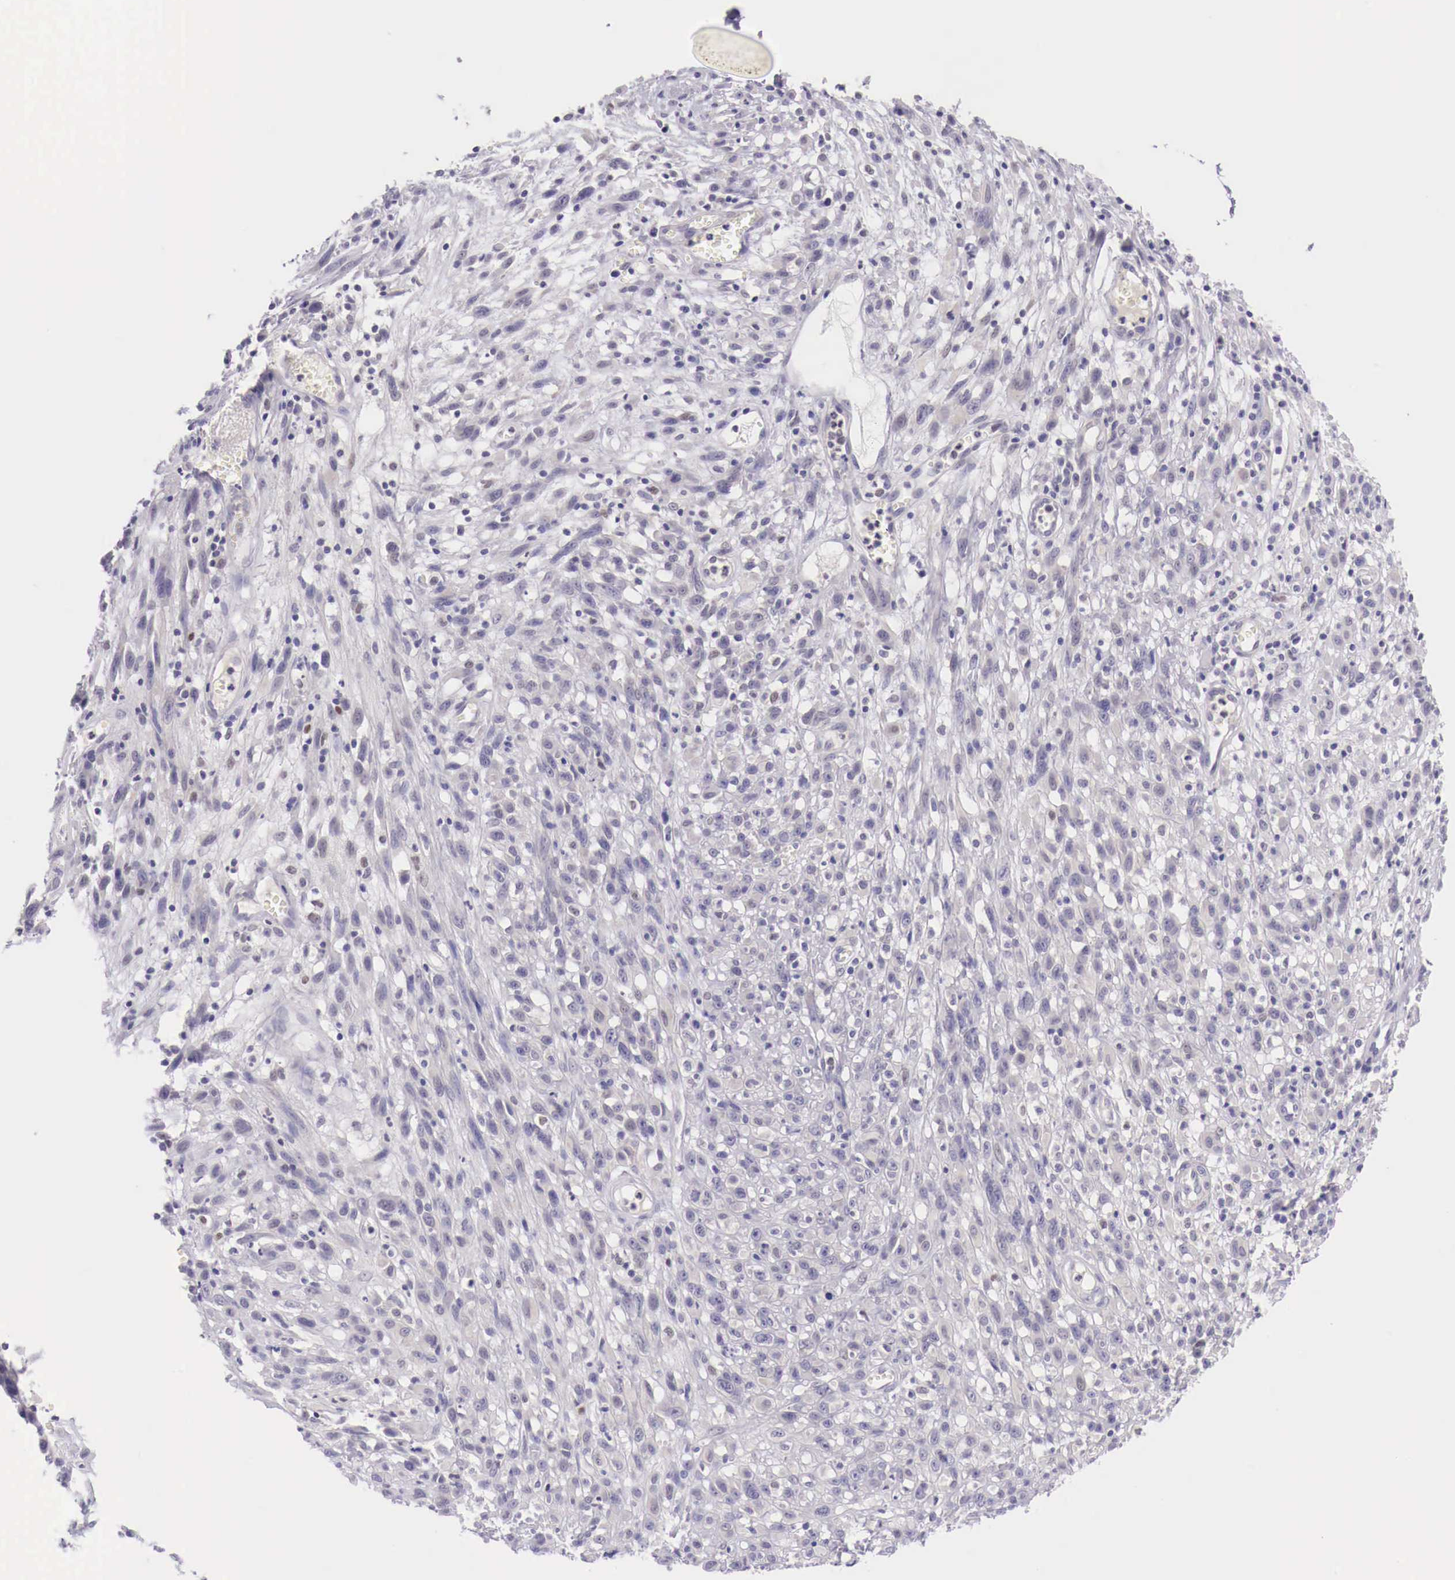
{"staining": {"intensity": "negative", "quantity": "none", "location": "none"}, "tissue": "melanoma", "cell_type": "Tumor cells", "image_type": "cancer", "snomed": [{"axis": "morphology", "description": "Malignant melanoma, NOS"}, {"axis": "topography", "description": "Skin"}], "caption": "Immunohistochemical staining of human malignant melanoma demonstrates no significant staining in tumor cells. The staining is performed using DAB (3,3'-diaminobenzidine) brown chromogen with nuclei counter-stained in using hematoxylin.", "gene": "BCL6", "patient": {"sex": "male", "age": 51}}